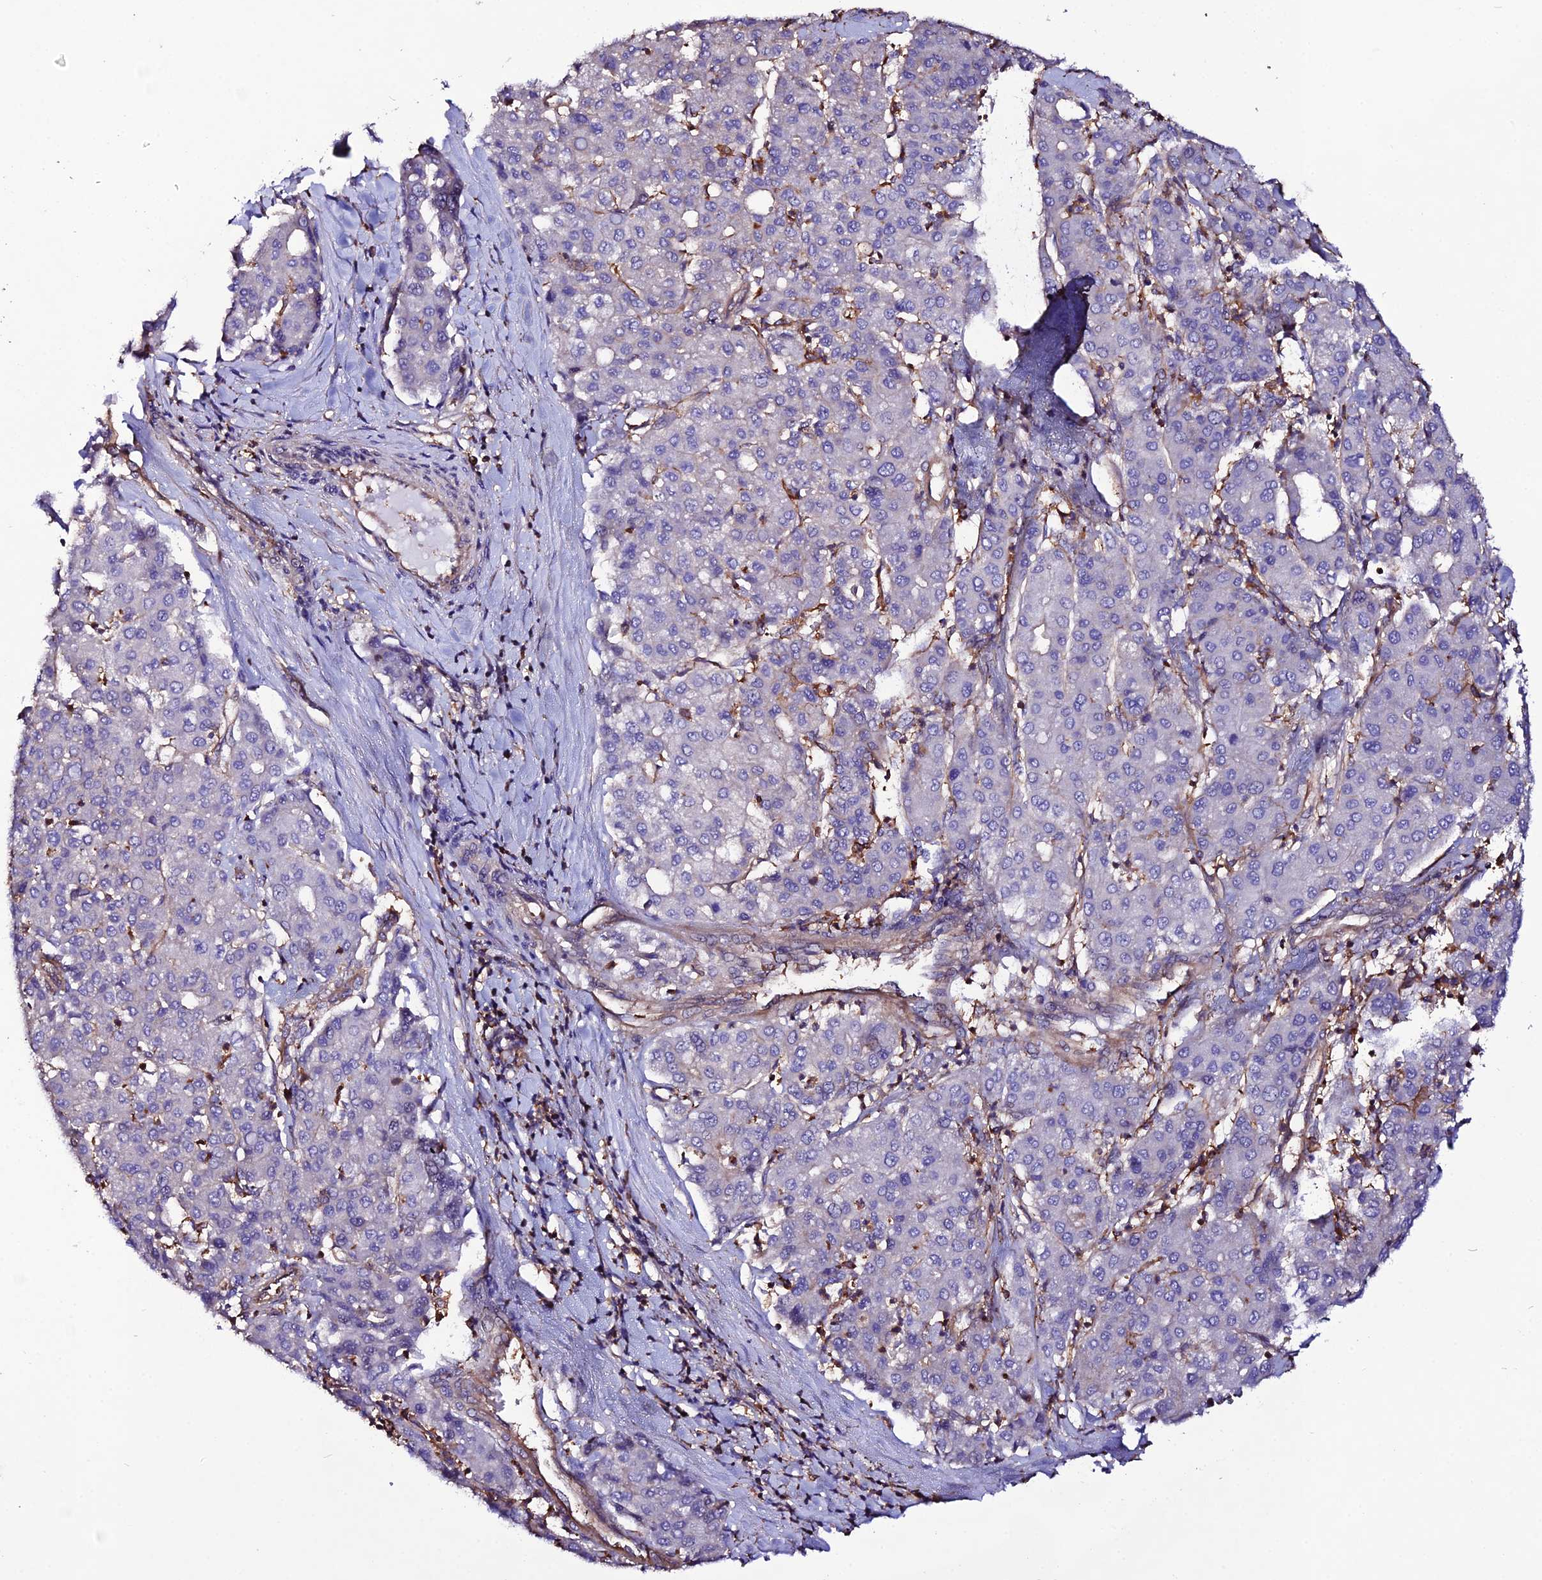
{"staining": {"intensity": "negative", "quantity": "none", "location": "none"}, "tissue": "liver cancer", "cell_type": "Tumor cells", "image_type": "cancer", "snomed": [{"axis": "morphology", "description": "Carcinoma, Hepatocellular, NOS"}, {"axis": "topography", "description": "Liver"}], "caption": "Tumor cells are negative for brown protein staining in hepatocellular carcinoma (liver).", "gene": "USP17L15", "patient": {"sex": "male", "age": 65}}